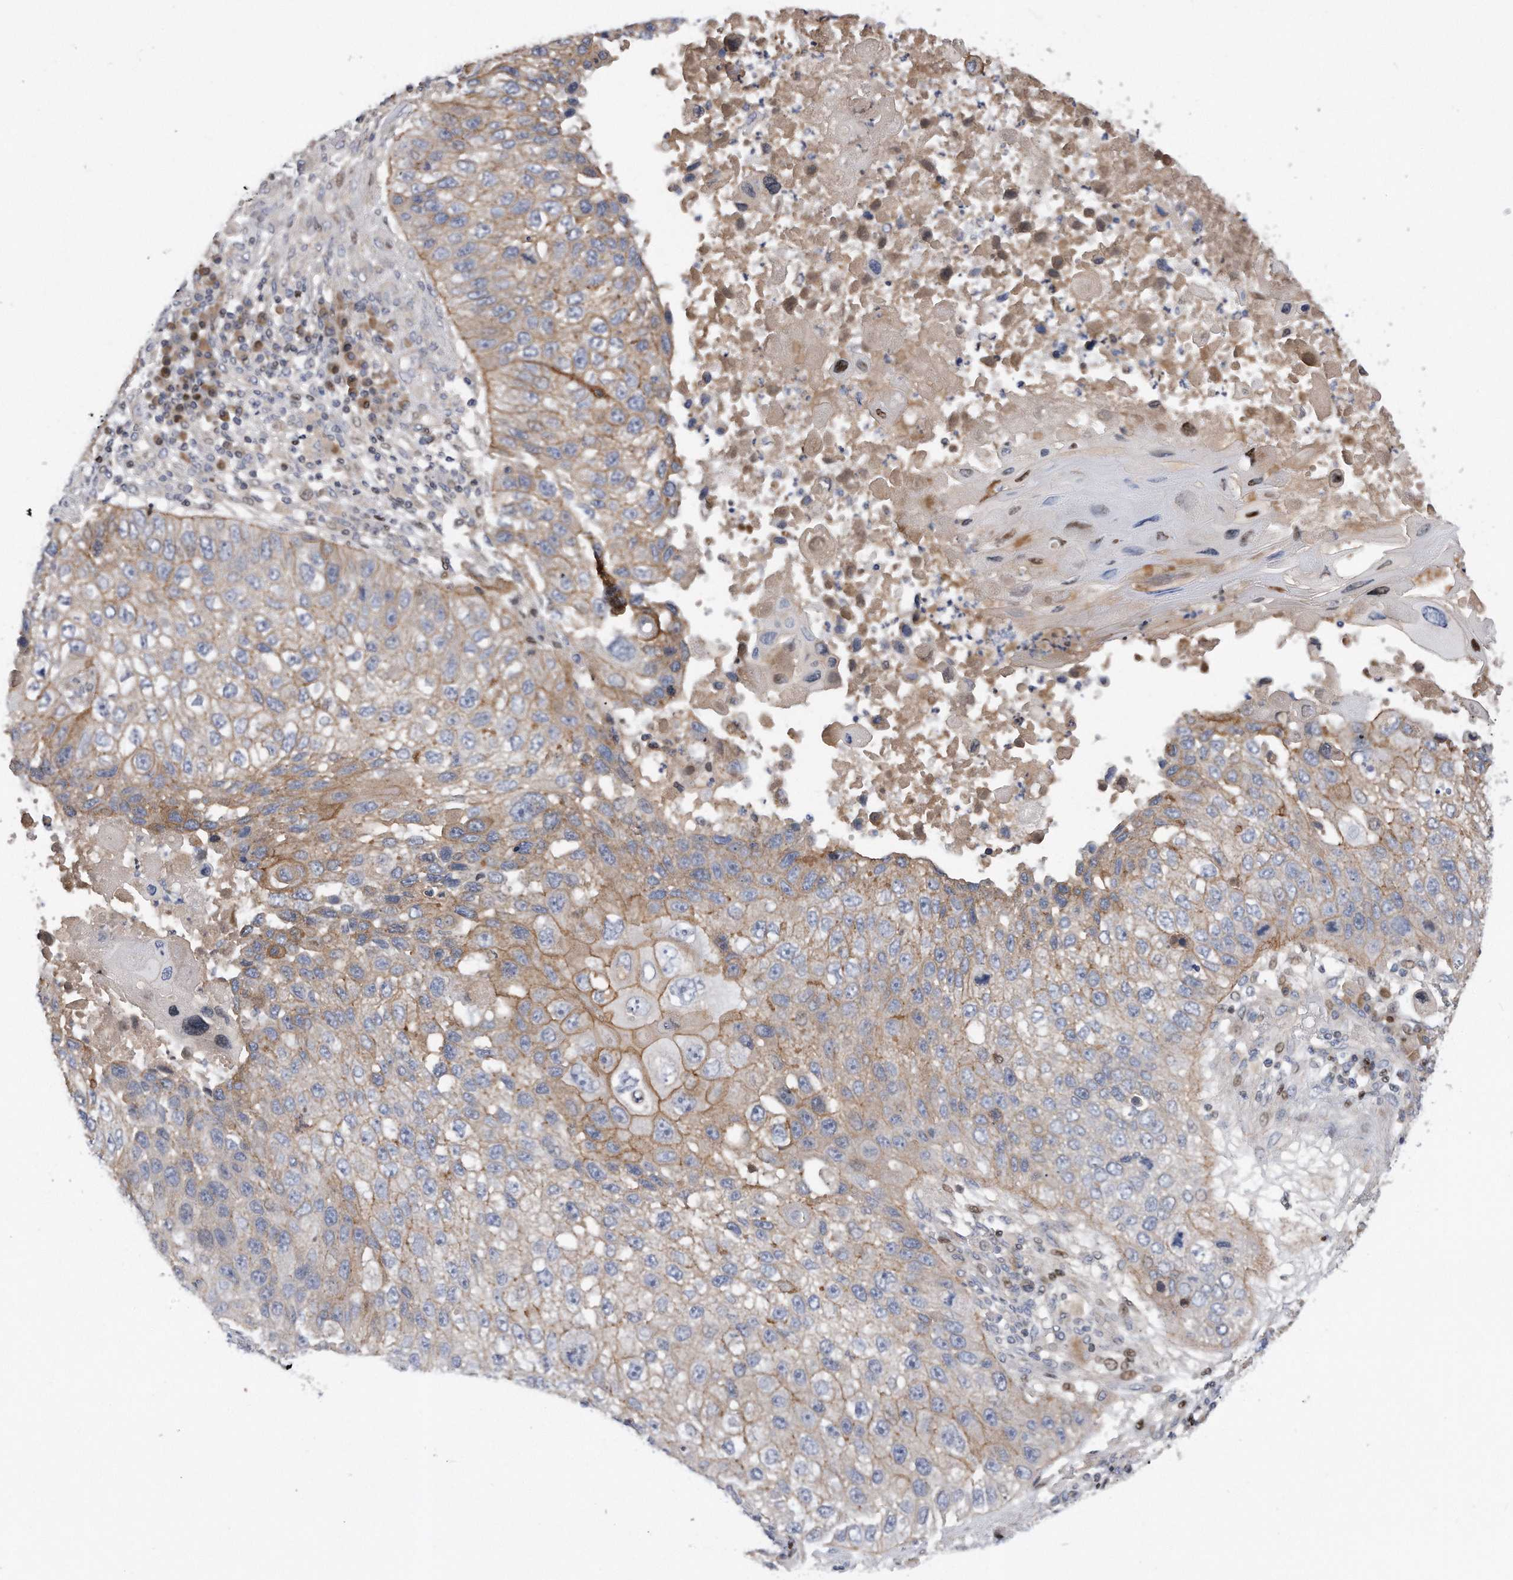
{"staining": {"intensity": "moderate", "quantity": "25%-75%", "location": "cytoplasmic/membranous"}, "tissue": "lung cancer", "cell_type": "Tumor cells", "image_type": "cancer", "snomed": [{"axis": "morphology", "description": "Squamous cell carcinoma, NOS"}, {"axis": "topography", "description": "Lung"}], "caption": "An IHC image of tumor tissue is shown. Protein staining in brown highlights moderate cytoplasmic/membranous positivity in lung cancer (squamous cell carcinoma) within tumor cells.", "gene": "CDH12", "patient": {"sex": "male", "age": 61}}